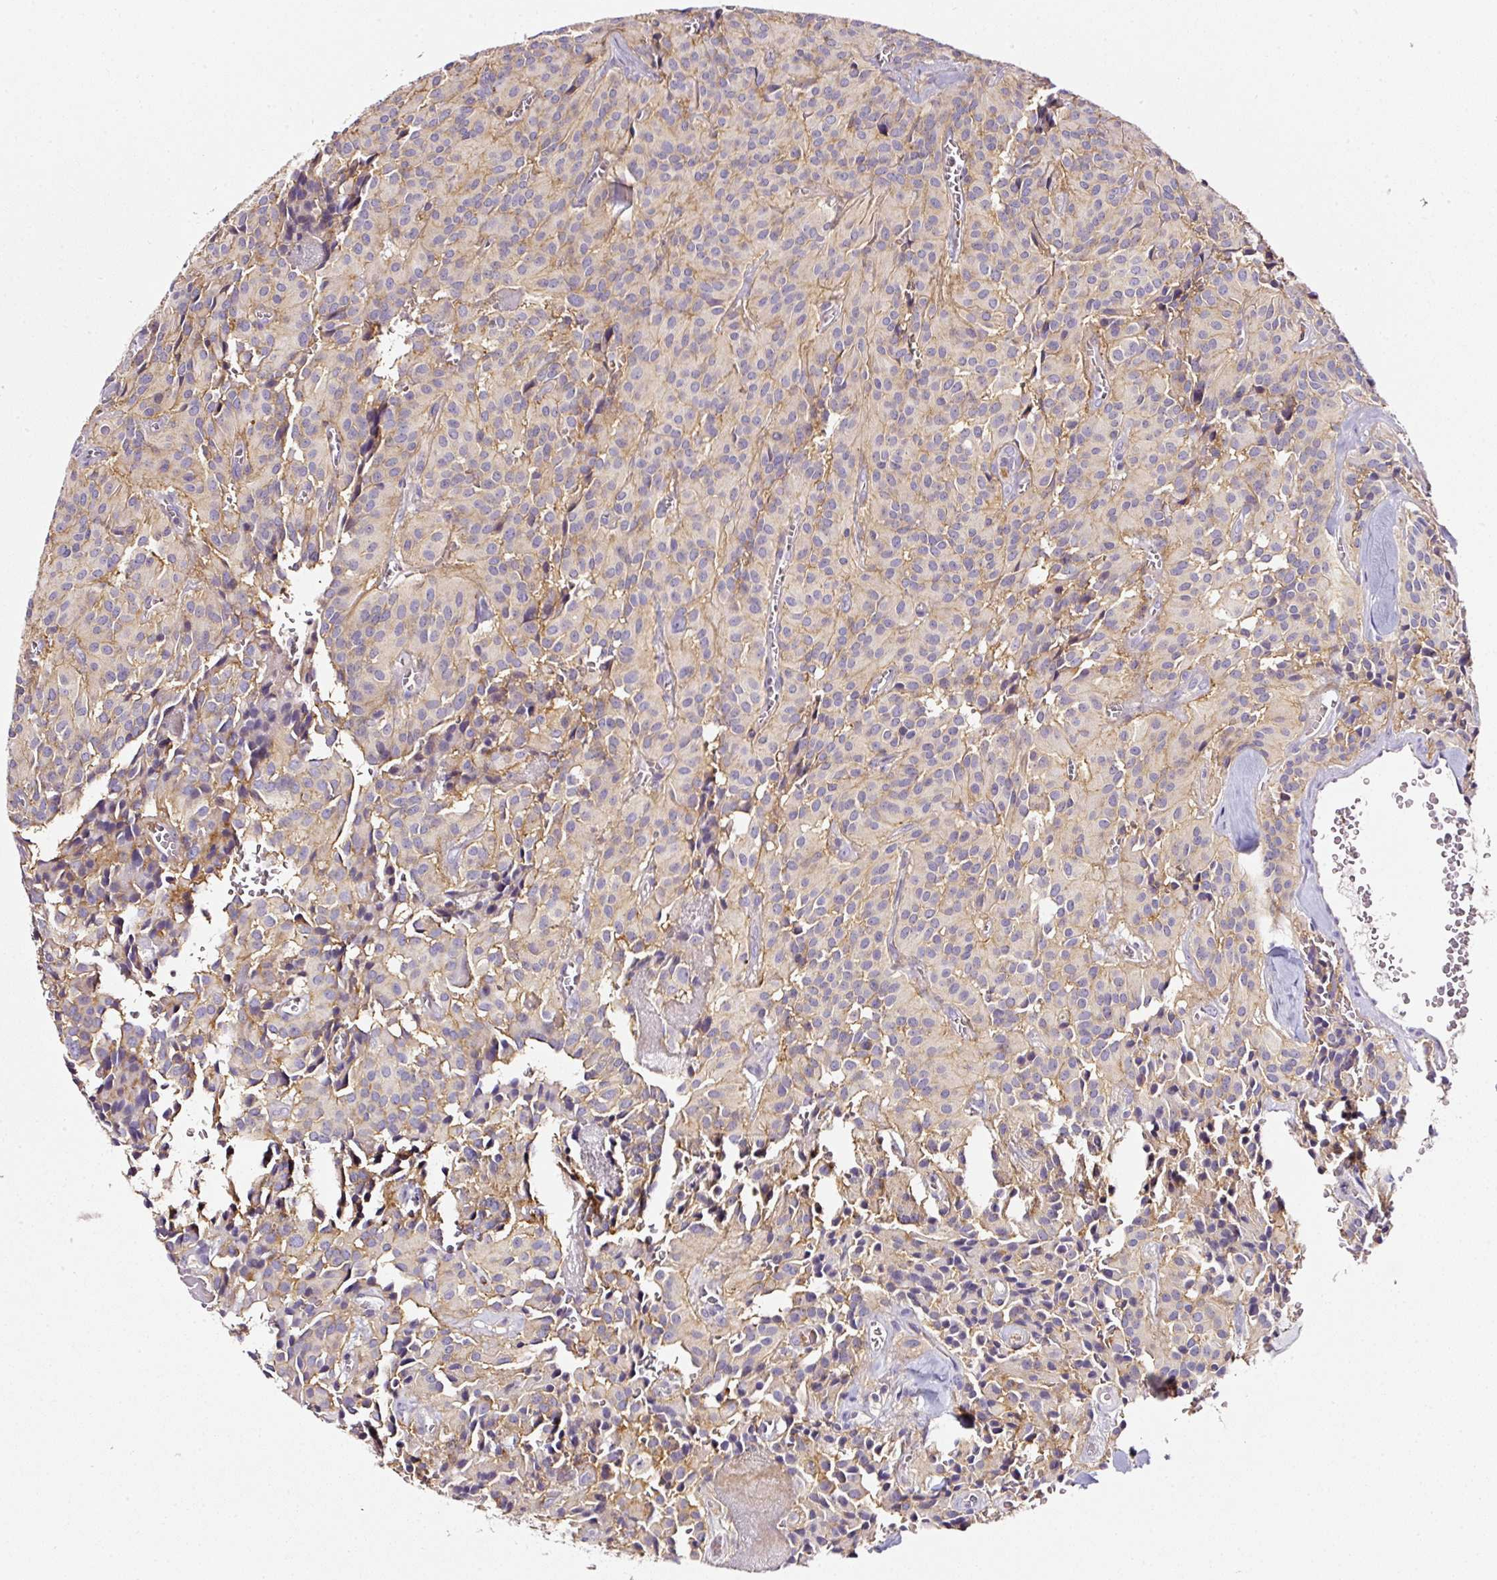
{"staining": {"intensity": "moderate", "quantity": "<25%", "location": "cytoplasmic/membranous"}, "tissue": "glioma", "cell_type": "Tumor cells", "image_type": "cancer", "snomed": [{"axis": "morphology", "description": "Glioma, malignant, Low grade"}, {"axis": "topography", "description": "Brain"}], "caption": "Malignant glioma (low-grade) was stained to show a protein in brown. There is low levels of moderate cytoplasmic/membranous staining in approximately <25% of tumor cells.", "gene": "CD47", "patient": {"sex": "male", "age": 42}}